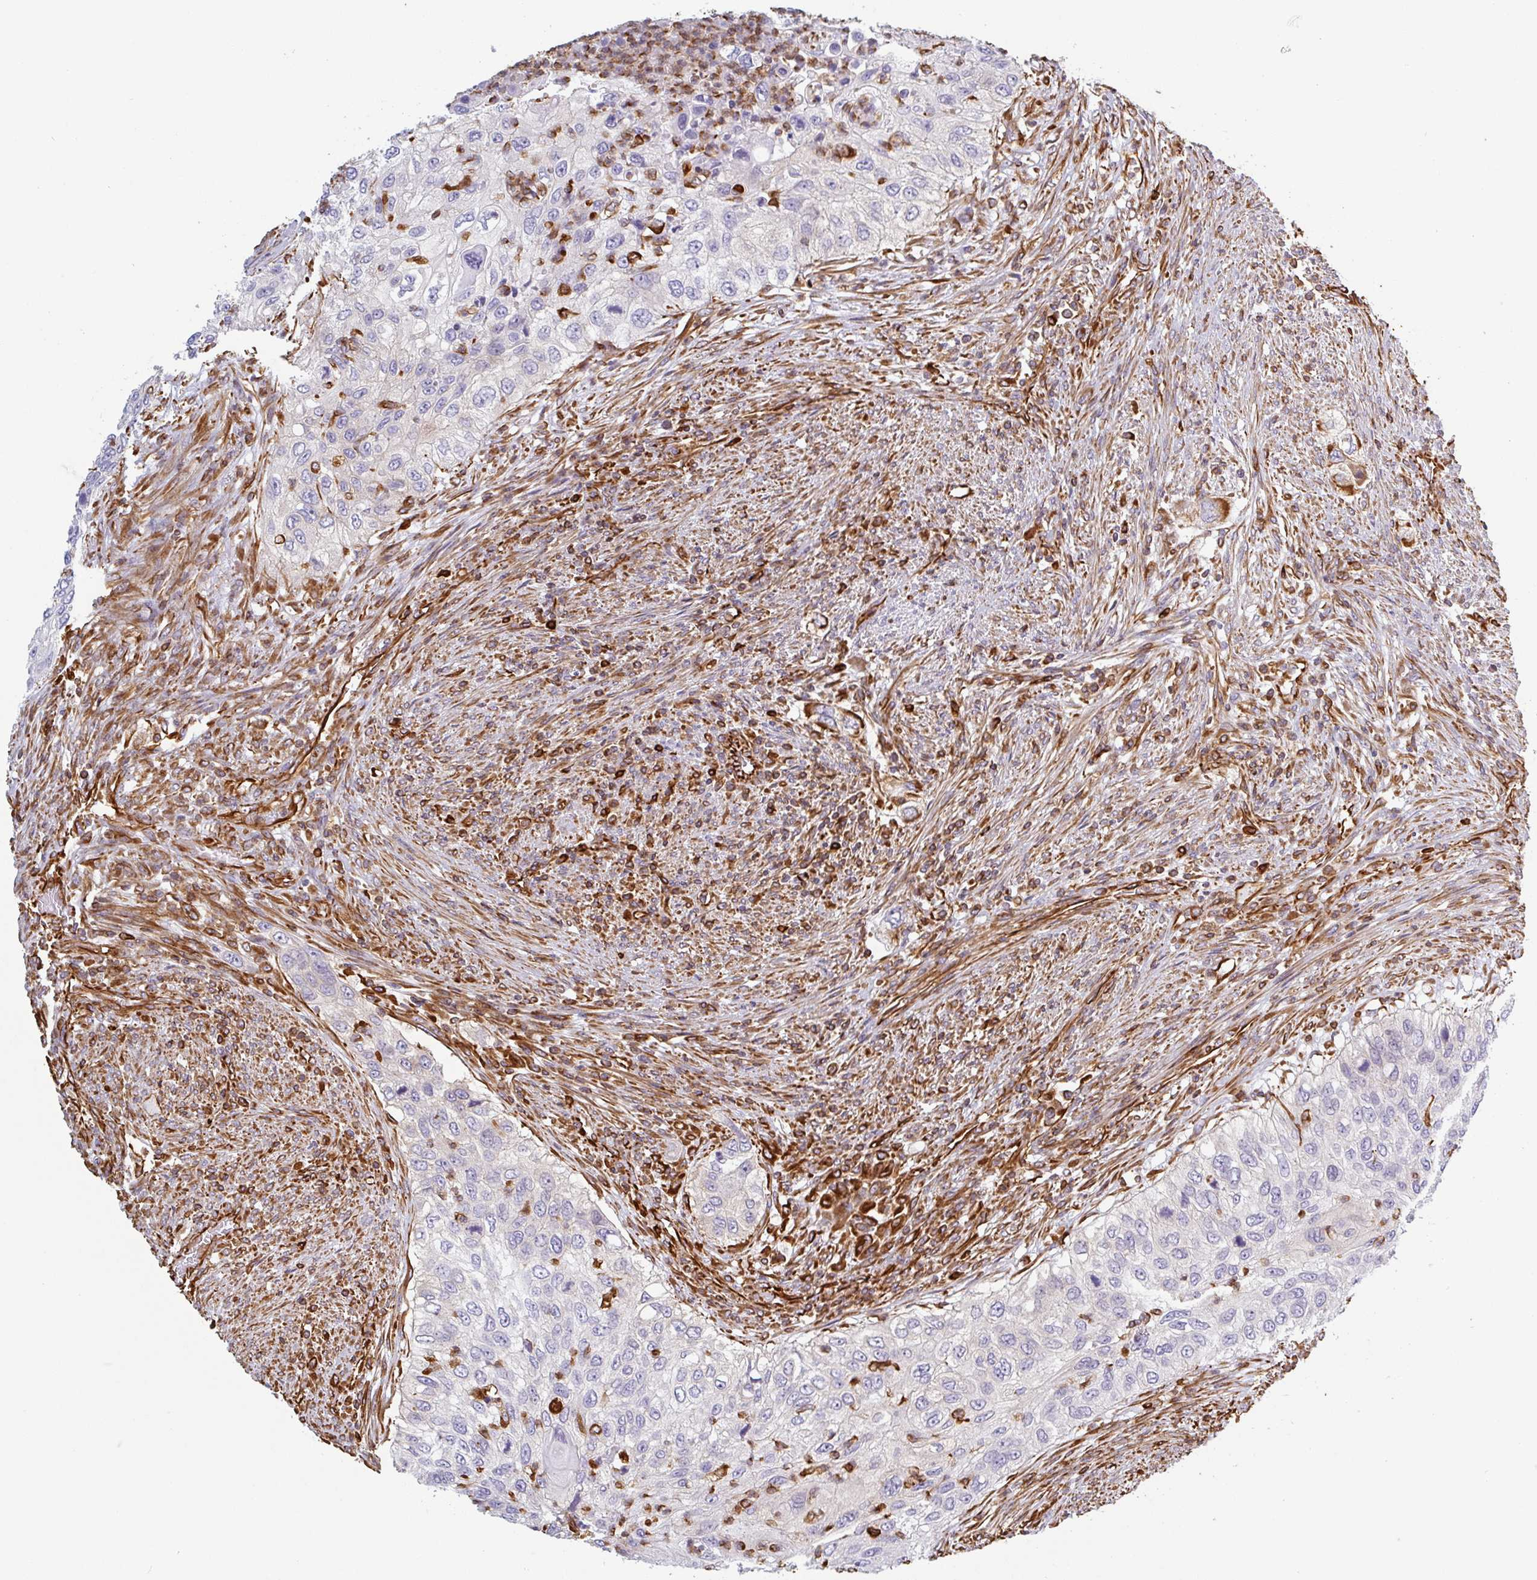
{"staining": {"intensity": "negative", "quantity": "none", "location": "none"}, "tissue": "urothelial cancer", "cell_type": "Tumor cells", "image_type": "cancer", "snomed": [{"axis": "morphology", "description": "Urothelial carcinoma, High grade"}, {"axis": "topography", "description": "Urinary bladder"}], "caption": "The micrograph reveals no significant positivity in tumor cells of urothelial cancer.", "gene": "PPFIA1", "patient": {"sex": "female", "age": 60}}